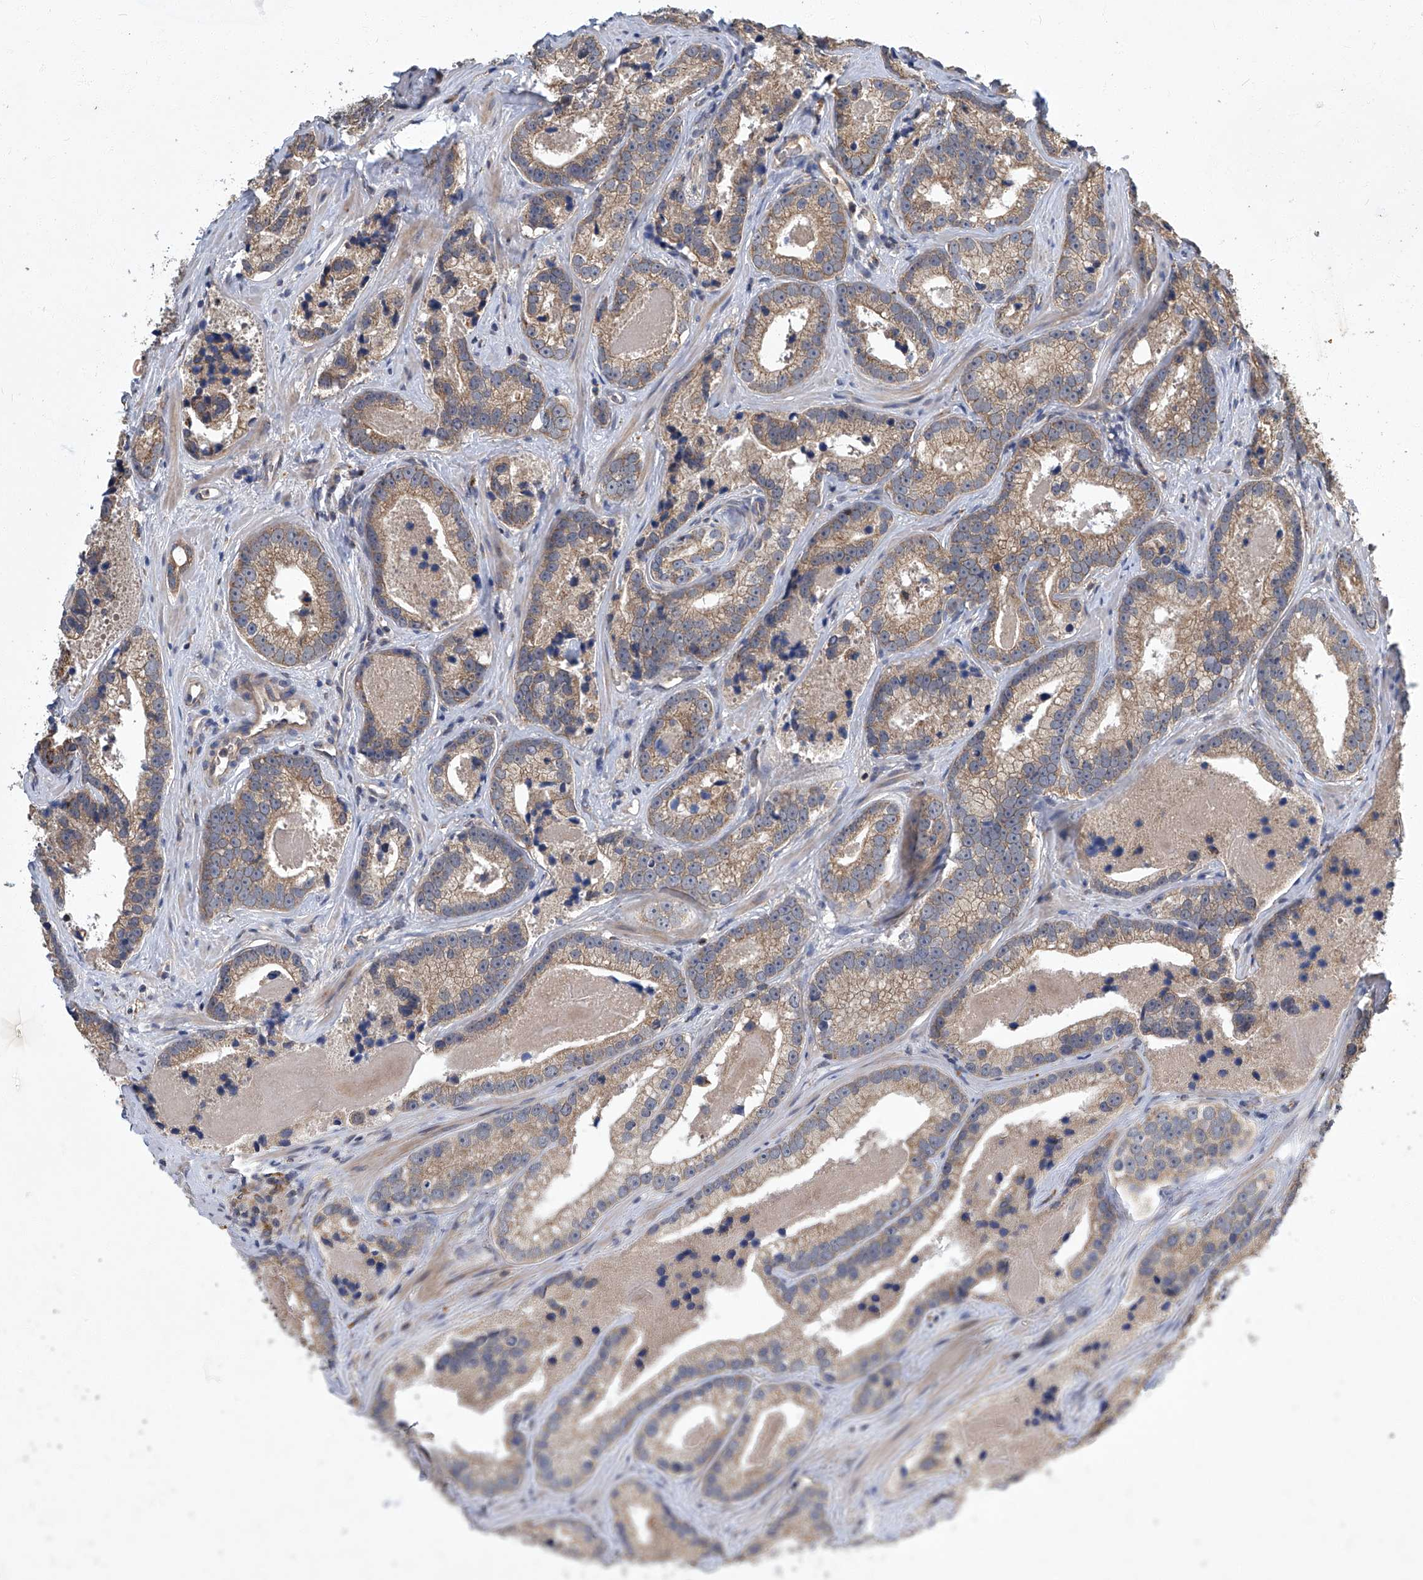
{"staining": {"intensity": "weak", "quantity": ">75%", "location": "cytoplasmic/membranous"}, "tissue": "prostate cancer", "cell_type": "Tumor cells", "image_type": "cancer", "snomed": [{"axis": "morphology", "description": "Adenocarcinoma, High grade"}, {"axis": "topography", "description": "Prostate"}], "caption": "High-grade adenocarcinoma (prostate) stained for a protein exhibits weak cytoplasmic/membranous positivity in tumor cells.", "gene": "TNFRSF13B", "patient": {"sex": "male", "age": 62}}